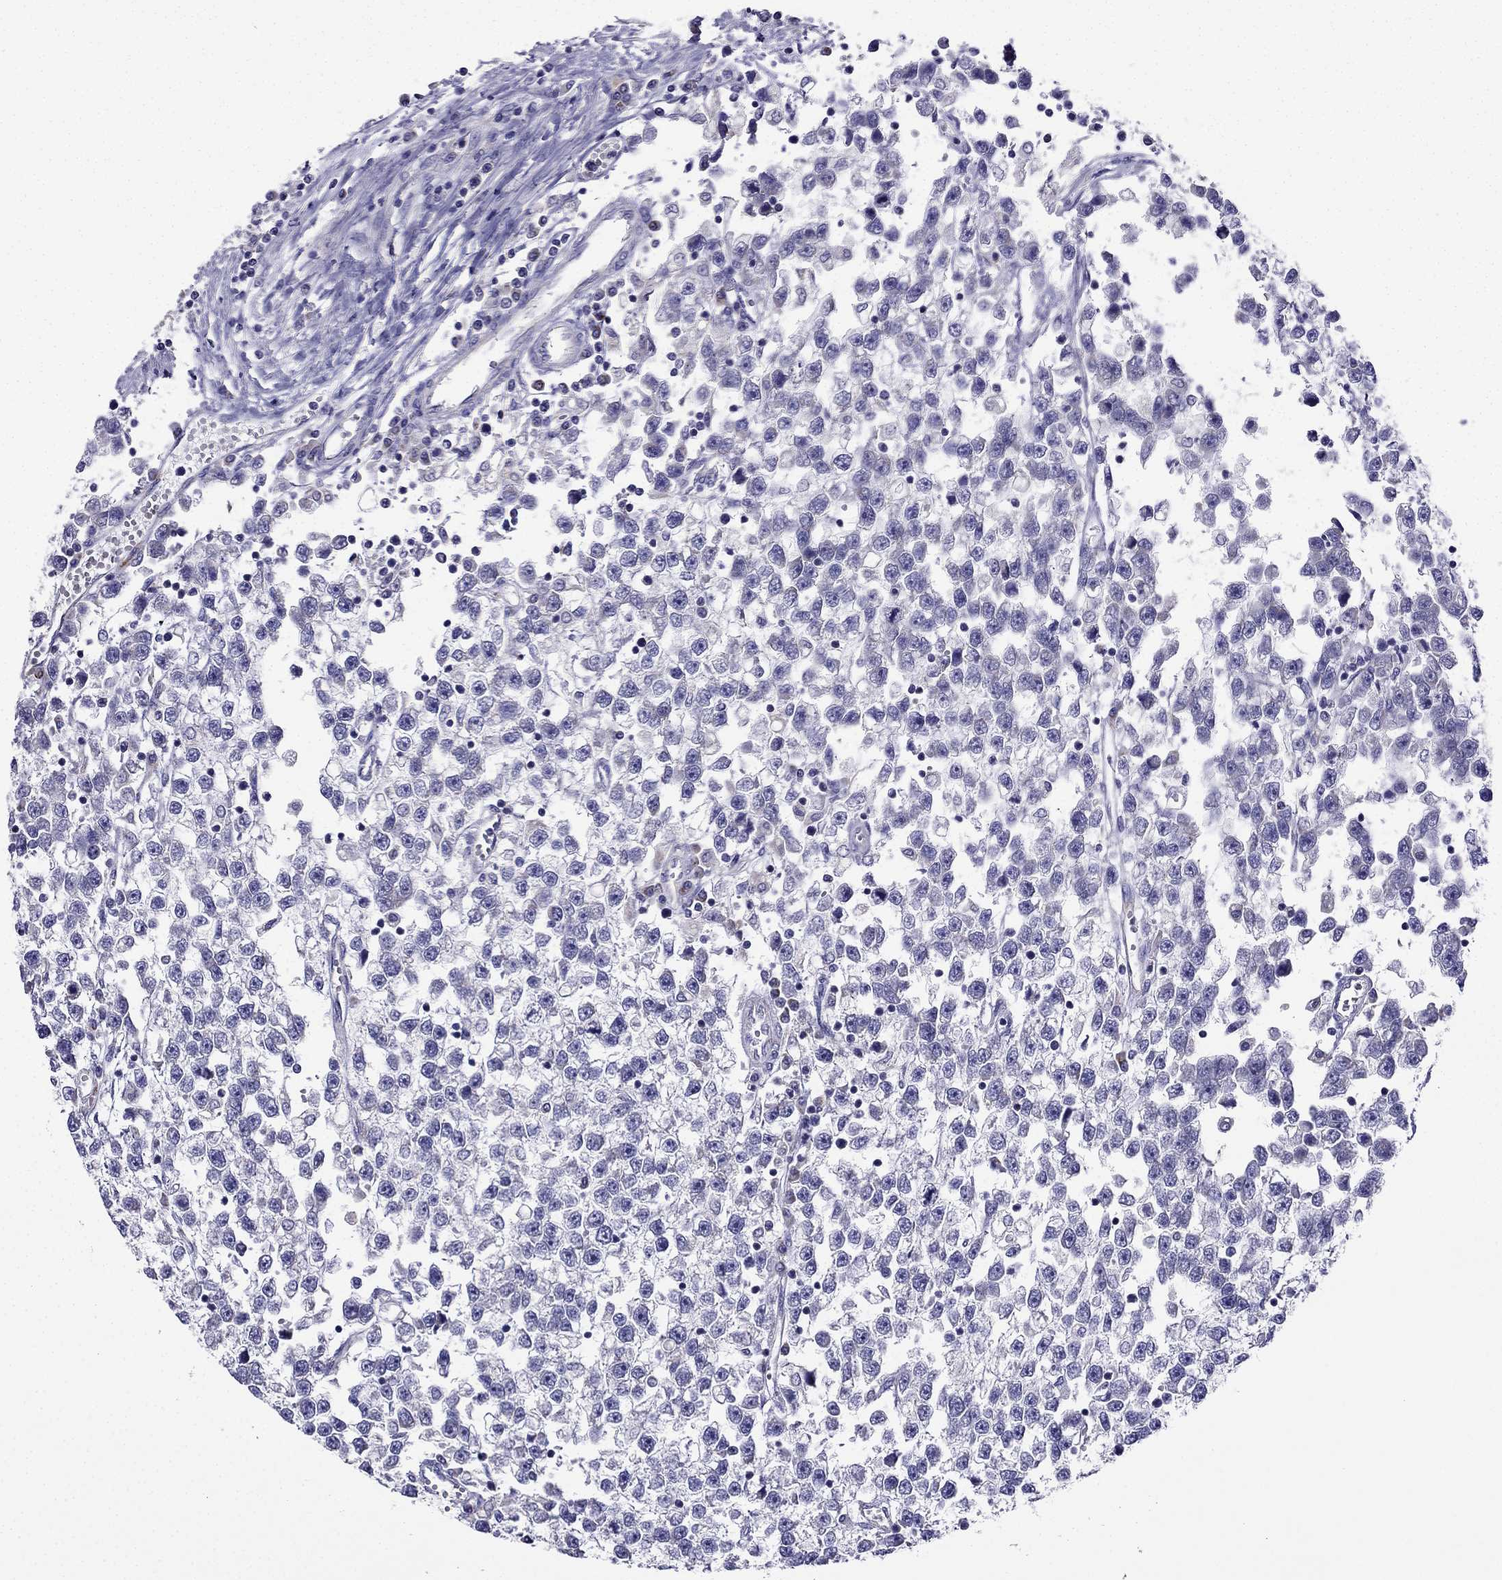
{"staining": {"intensity": "negative", "quantity": "none", "location": "none"}, "tissue": "testis cancer", "cell_type": "Tumor cells", "image_type": "cancer", "snomed": [{"axis": "morphology", "description": "Seminoma, NOS"}, {"axis": "topography", "description": "Testis"}], "caption": "Human seminoma (testis) stained for a protein using IHC demonstrates no expression in tumor cells.", "gene": "KIF5A", "patient": {"sex": "male", "age": 34}}